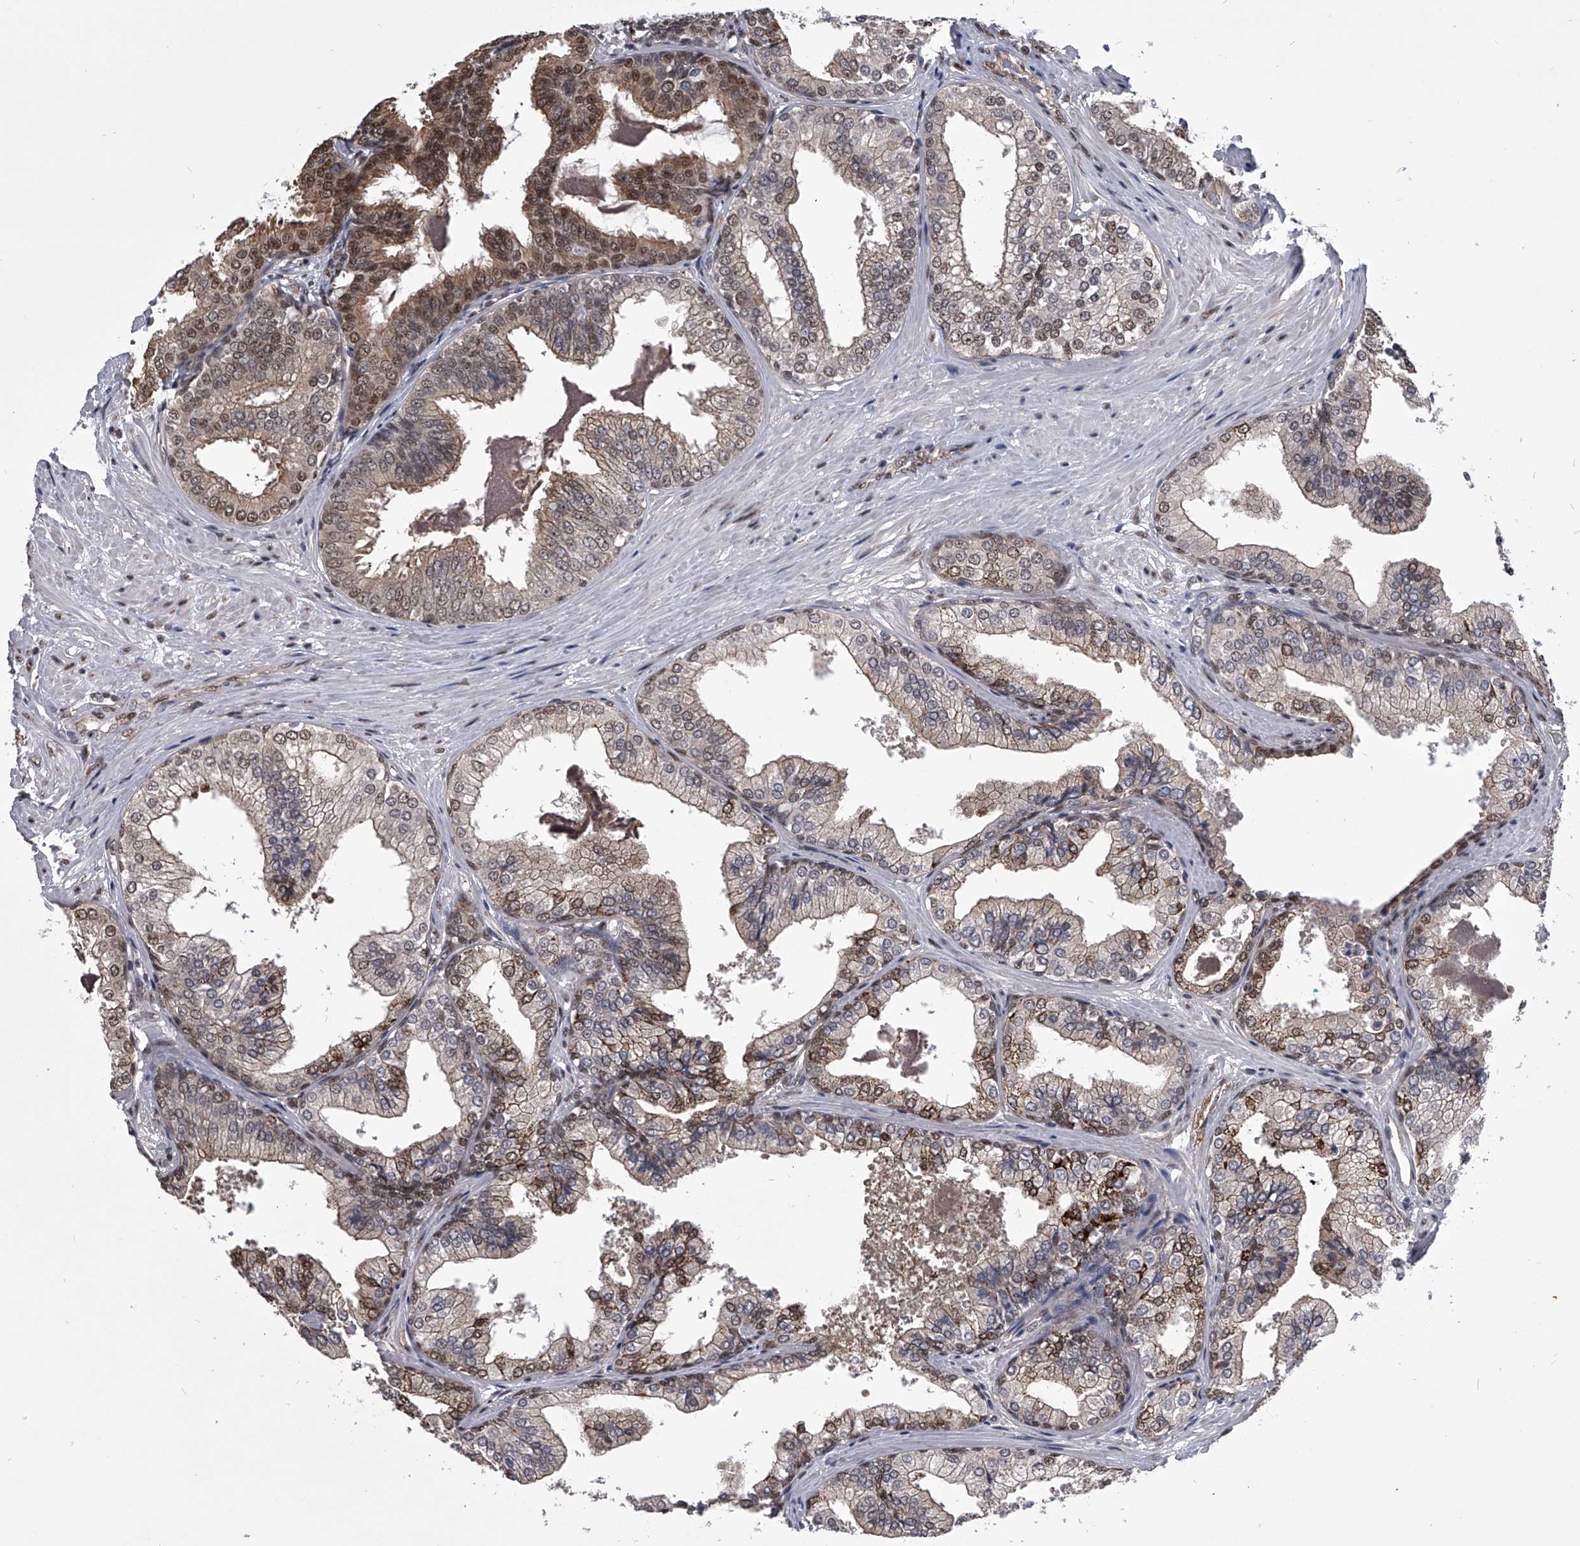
{"staining": {"intensity": "moderate", "quantity": "25%-75%", "location": "cytoplasmic/membranous,nuclear"}, "tissue": "prostate cancer", "cell_type": "Tumor cells", "image_type": "cancer", "snomed": [{"axis": "morphology", "description": "Adenocarcinoma, Low grade"}, {"axis": "topography", "description": "Prostate"}], "caption": "Tumor cells reveal medium levels of moderate cytoplasmic/membranous and nuclear expression in approximately 25%-75% of cells in human adenocarcinoma (low-grade) (prostate).", "gene": "ZNF76", "patient": {"sex": "male", "age": 71}}